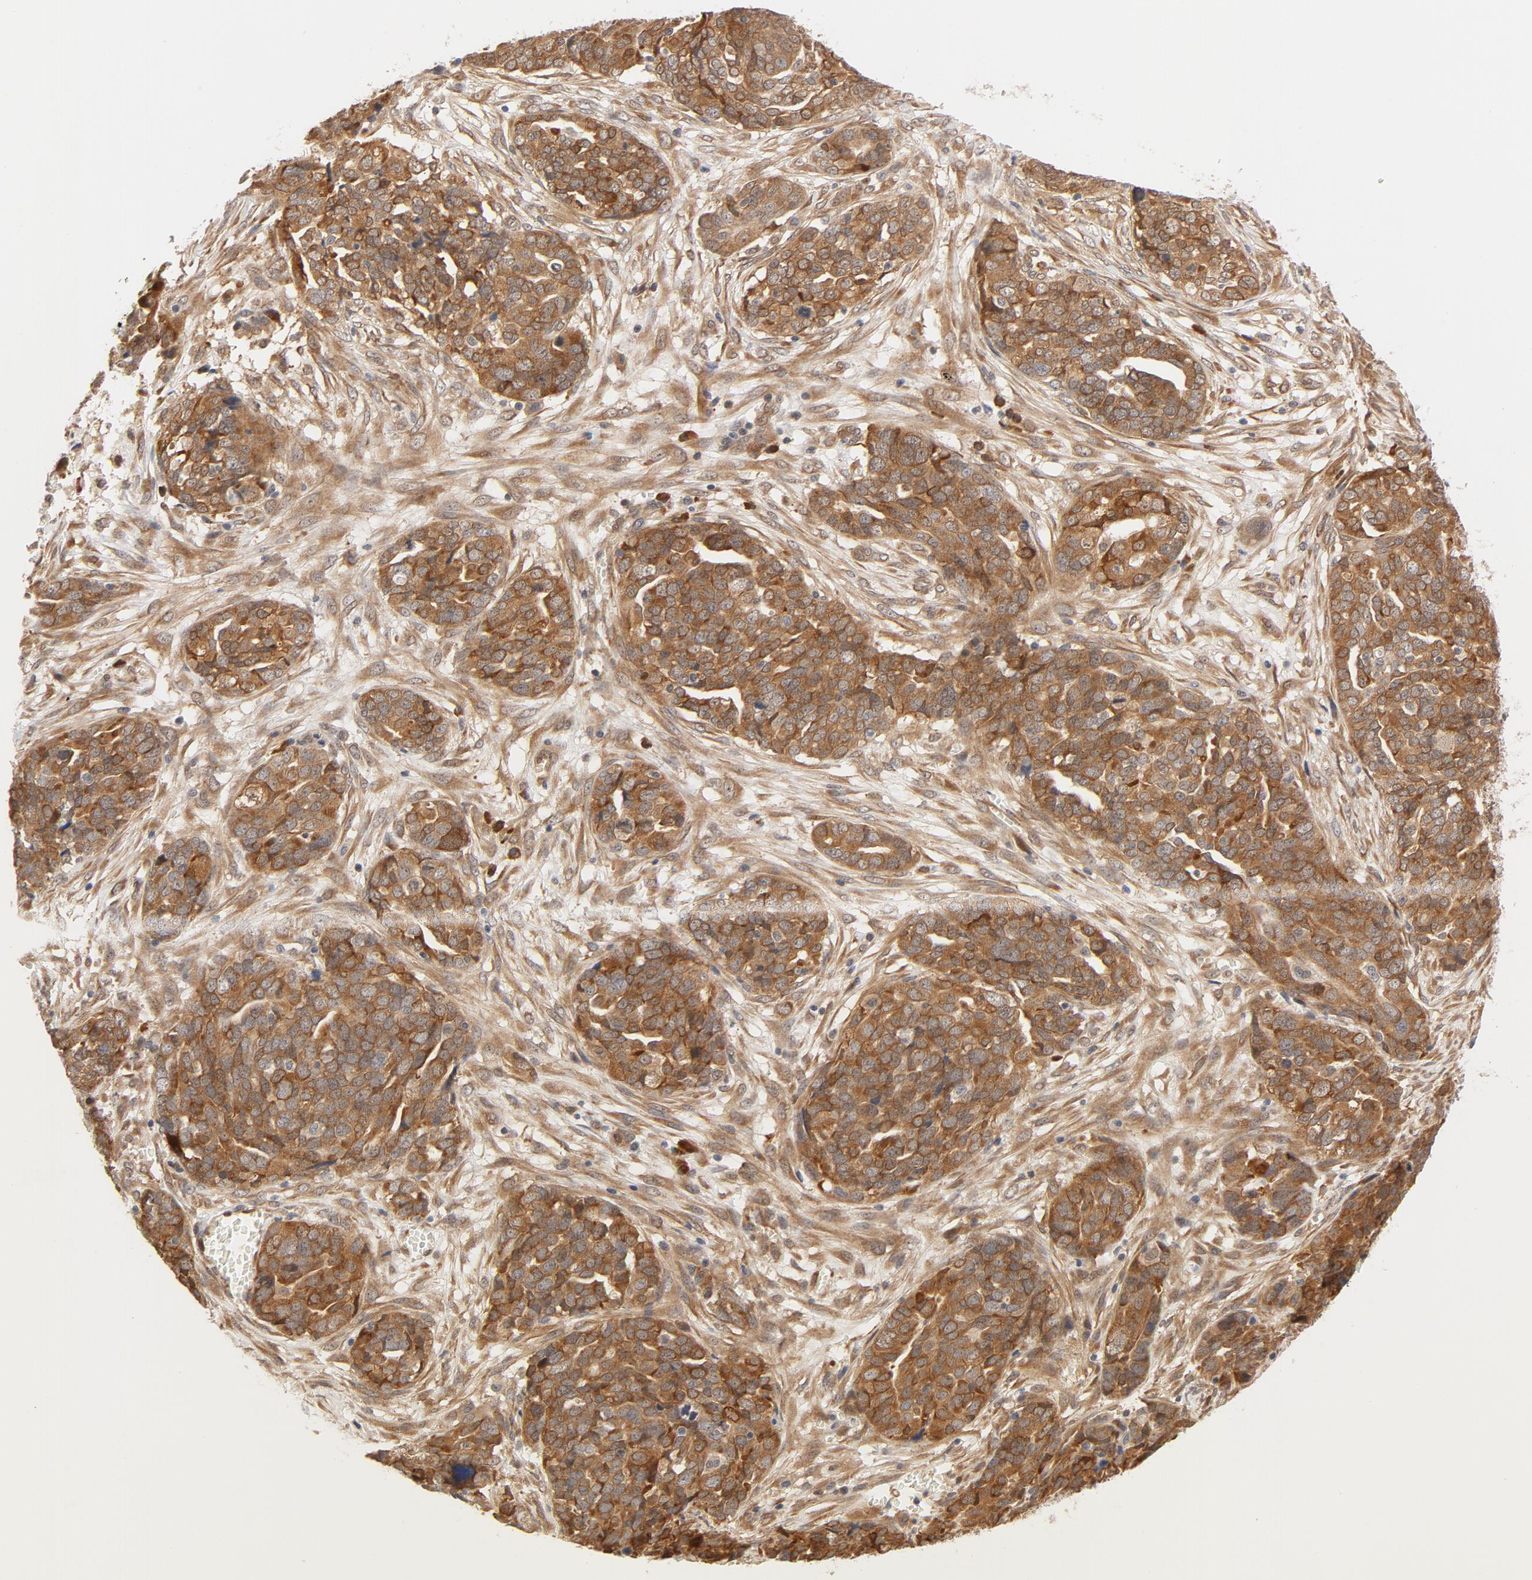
{"staining": {"intensity": "moderate", "quantity": ">75%", "location": "cytoplasmic/membranous"}, "tissue": "ovarian cancer", "cell_type": "Tumor cells", "image_type": "cancer", "snomed": [{"axis": "morphology", "description": "Normal tissue, NOS"}, {"axis": "morphology", "description": "Cystadenocarcinoma, serous, NOS"}, {"axis": "topography", "description": "Fallopian tube"}, {"axis": "topography", "description": "Ovary"}], "caption": "An IHC photomicrograph of tumor tissue is shown. Protein staining in brown shows moderate cytoplasmic/membranous positivity in ovarian serous cystadenocarcinoma within tumor cells.", "gene": "EIF4E", "patient": {"sex": "female", "age": 56}}